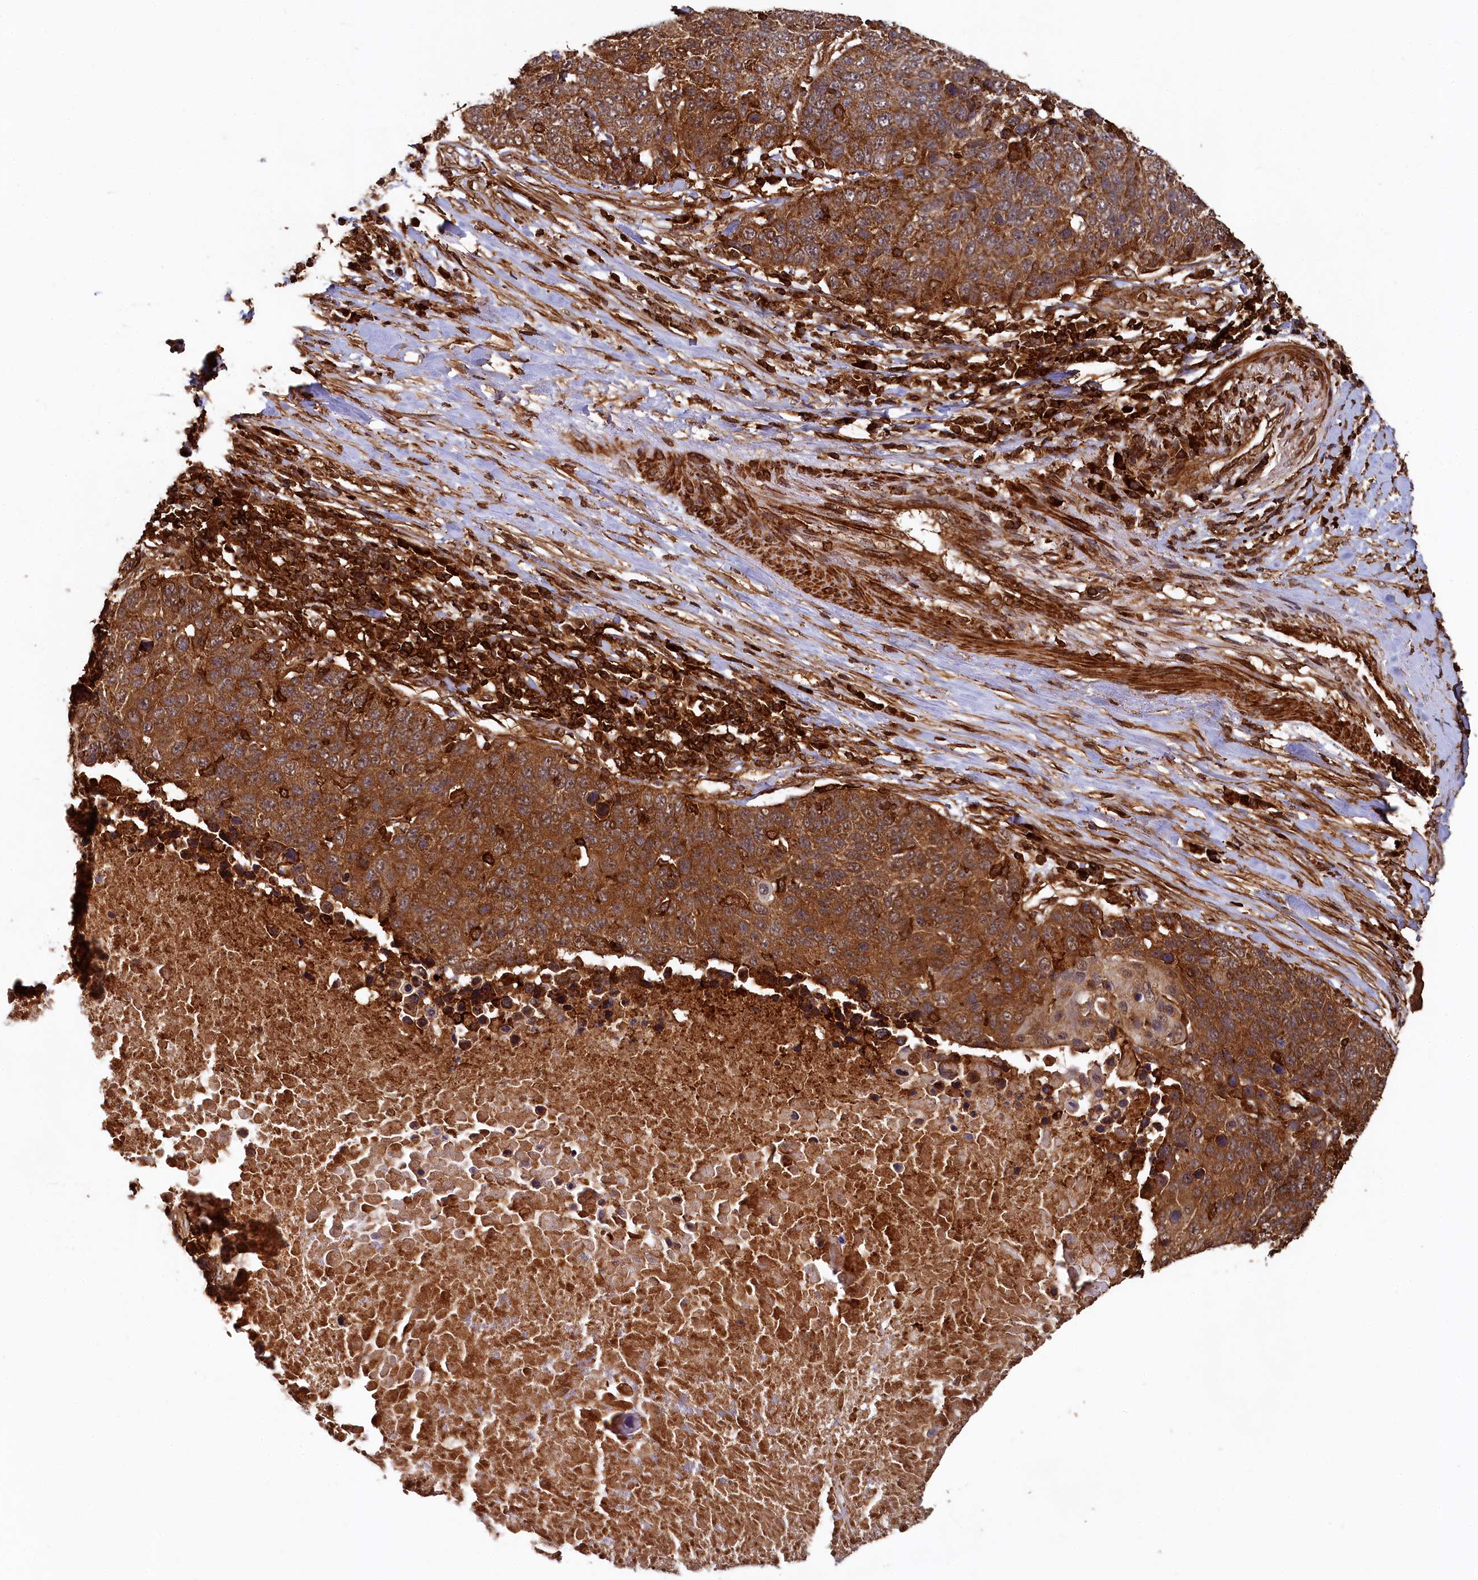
{"staining": {"intensity": "moderate", "quantity": ">75%", "location": "cytoplasmic/membranous"}, "tissue": "lung cancer", "cell_type": "Tumor cells", "image_type": "cancer", "snomed": [{"axis": "morphology", "description": "Normal tissue, NOS"}, {"axis": "morphology", "description": "Squamous cell carcinoma, NOS"}, {"axis": "topography", "description": "Lymph node"}, {"axis": "topography", "description": "Lung"}], "caption": "The immunohistochemical stain shows moderate cytoplasmic/membranous expression in tumor cells of squamous cell carcinoma (lung) tissue.", "gene": "STUB1", "patient": {"sex": "male", "age": 66}}